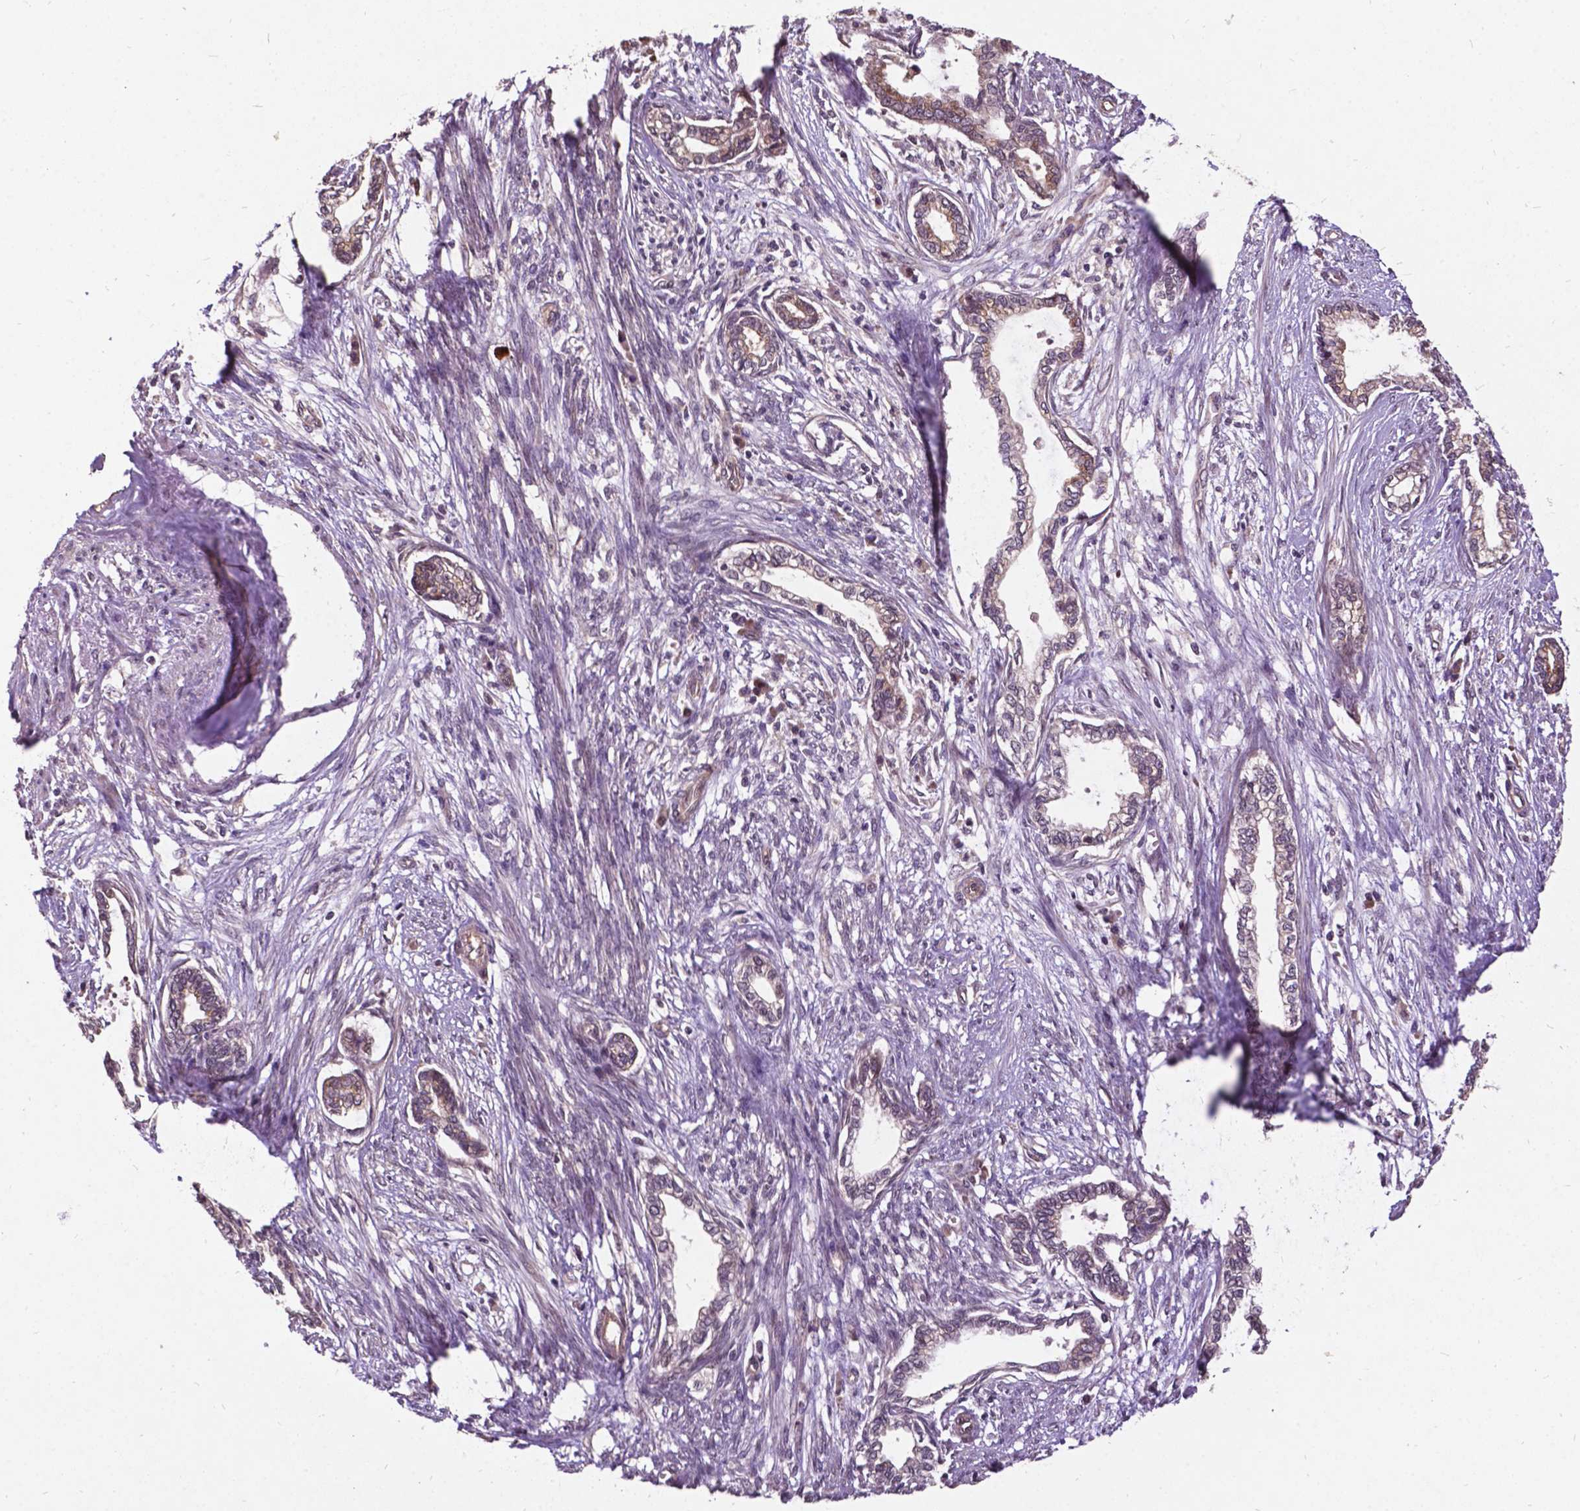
{"staining": {"intensity": "weak", "quantity": "25%-75%", "location": "cytoplasmic/membranous"}, "tissue": "cervical cancer", "cell_type": "Tumor cells", "image_type": "cancer", "snomed": [{"axis": "morphology", "description": "Adenocarcinoma, NOS"}, {"axis": "topography", "description": "Cervix"}], "caption": "Immunohistochemistry (IHC) photomicrograph of adenocarcinoma (cervical) stained for a protein (brown), which displays low levels of weak cytoplasmic/membranous positivity in approximately 25%-75% of tumor cells.", "gene": "AP1S3", "patient": {"sex": "female", "age": 62}}